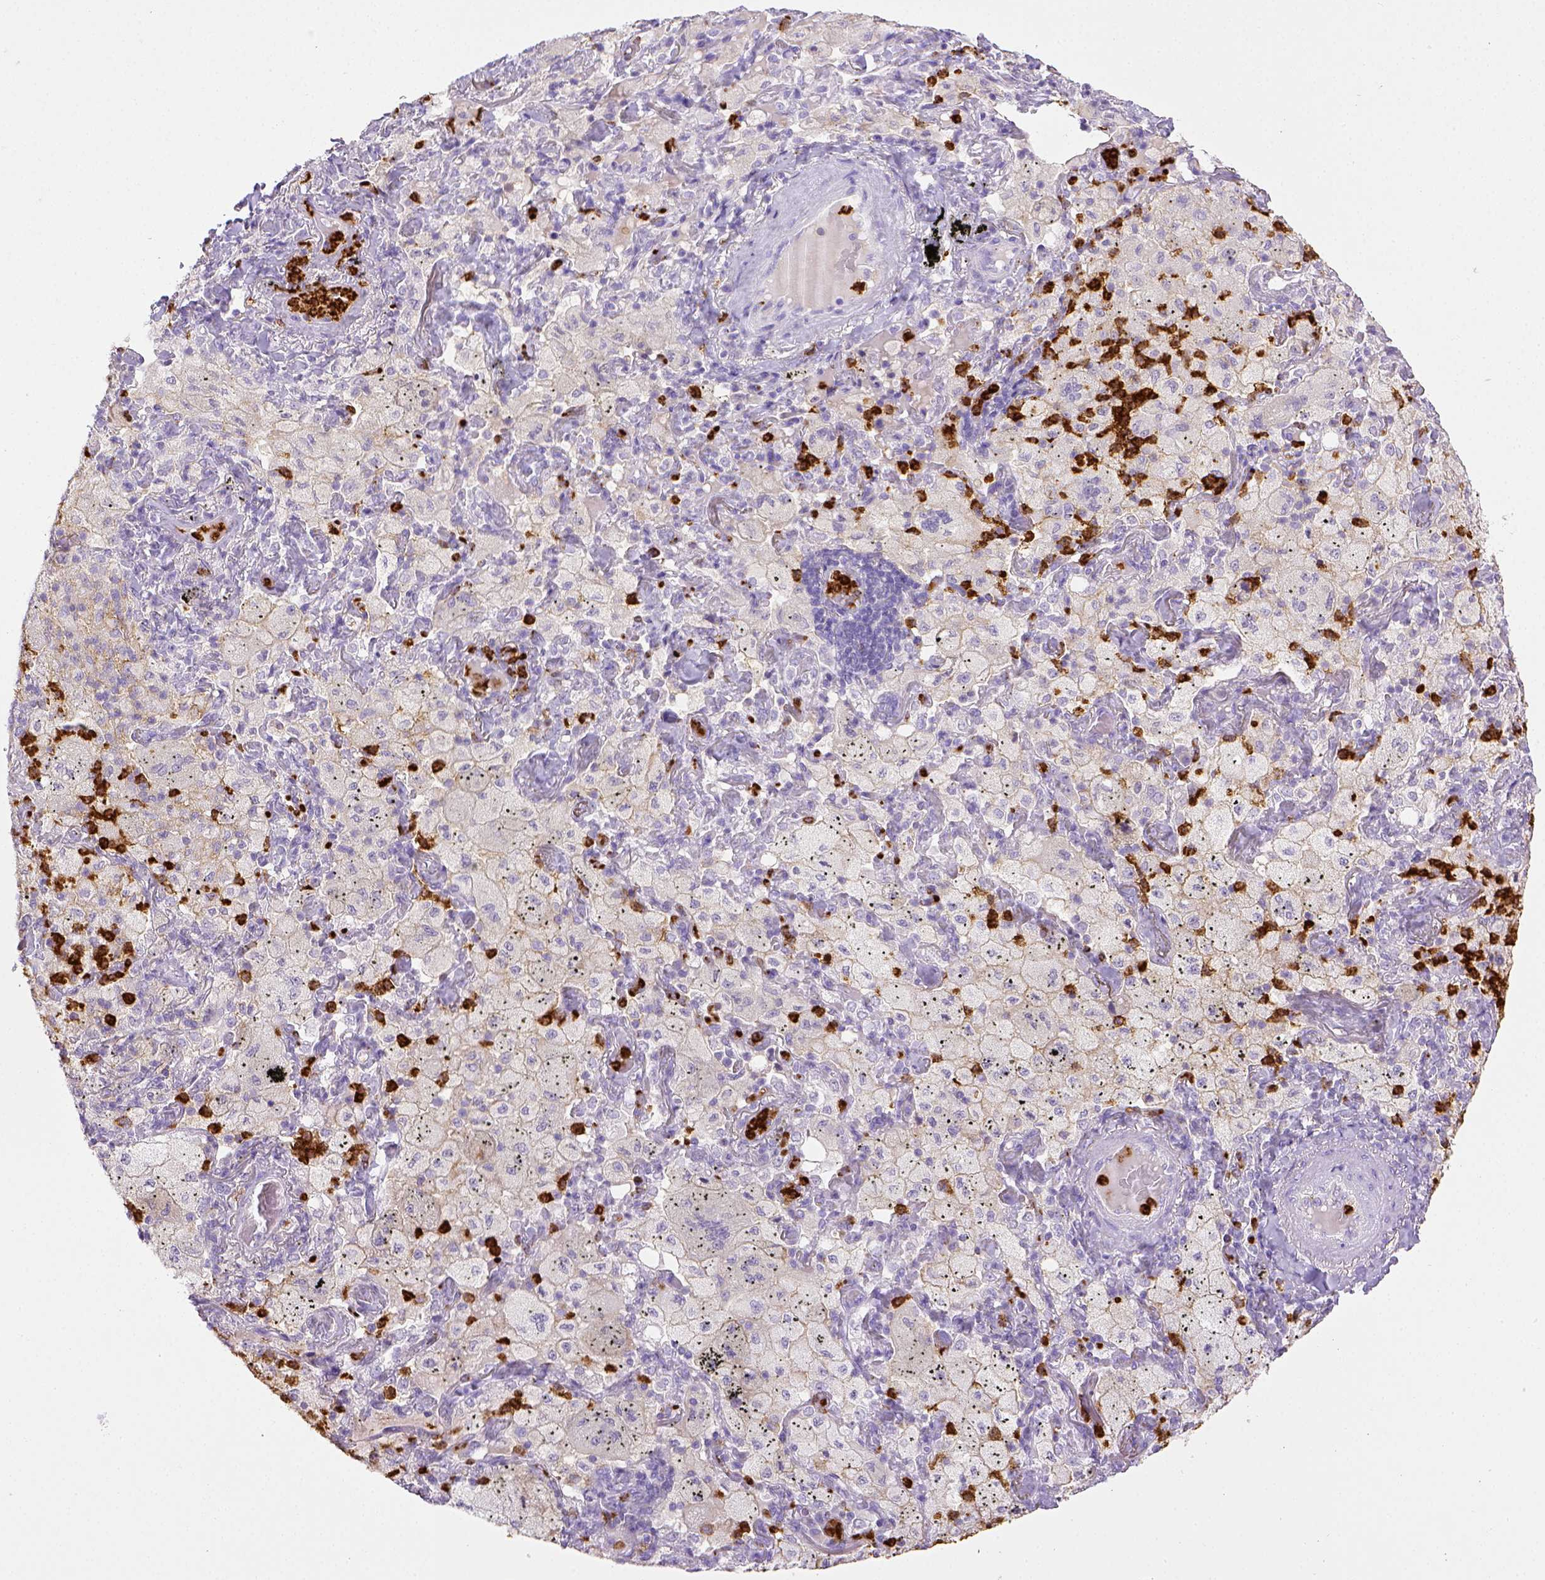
{"staining": {"intensity": "negative", "quantity": "none", "location": "none"}, "tissue": "lung cancer", "cell_type": "Tumor cells", "image_type": "cancer", "snomed": [{"axis": "morphology", "description": "Adenocarcinoma, NOS"}, {"axis": "topography", "description": "Lung"}], "caption": "This is an immunohistochemistry (IHC) histopathology image of adenocarcinoma (lung). There is no expression in tumor cells.", "gene": "ITGAM", "patient": {"sex": "female", "age": 73}}